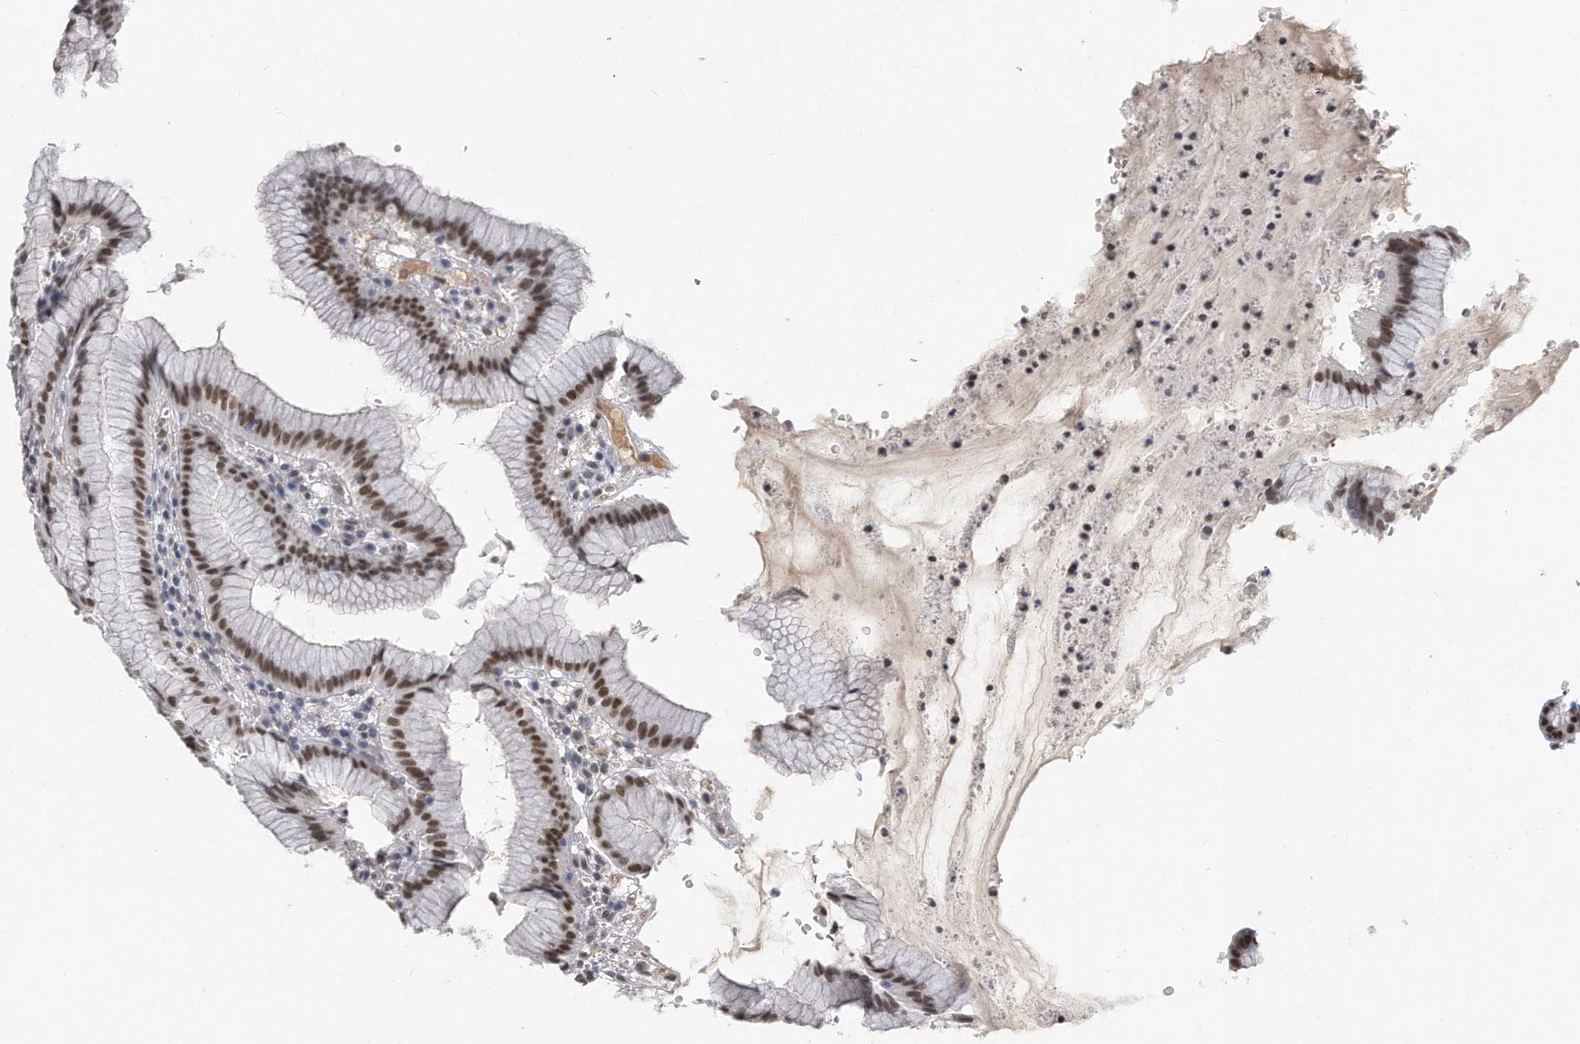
{"staining": {"intensity": "strong", "quantity": "25%-75%", "location": "nuclear"}, "tissue": "stomach", "cell_type": "Glandular cells", "image_type": "normal", "snomed": [{"axis": "morphology", "description": "Normal tissue, NOS"}, {"axis": "topography", "description": "Stomach"}], "caption": "Stomach stained with immunohistochemistry (IHC) exhibits strong nuclear staining in about 25%-75% of glandular cells. The staining was performed using DAB to visualize the protein expression in brown, while the nuclei were stained in blue with hematoxylin (Magnification: 20x).", "gene": "CTBP2", "patient": {"sex": "male", "age": 55}}